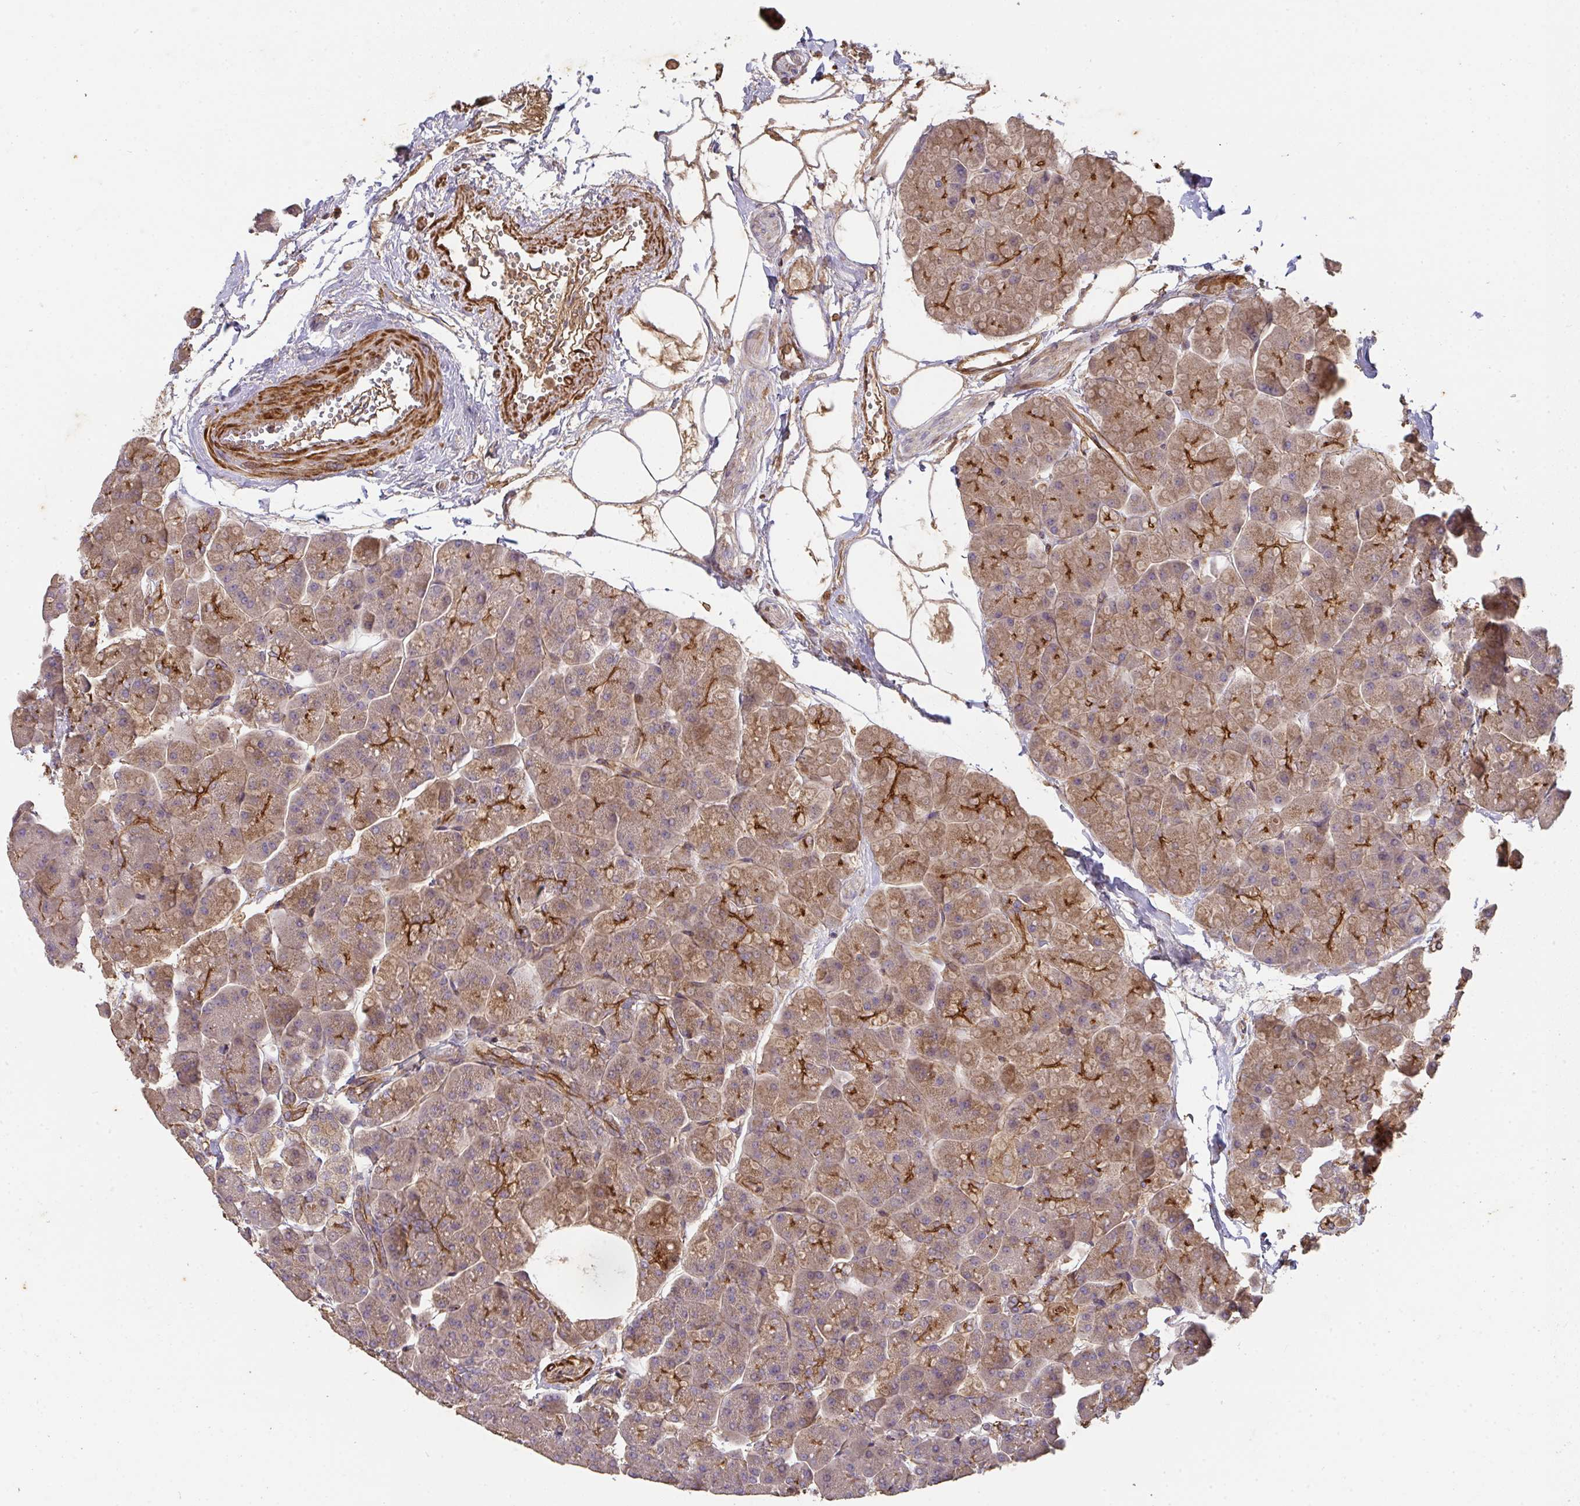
{"staining": {"intensity": "moderate", "quantity": ">75%", "location": "cytoplasmic/membranous"}, "tissue": "pancreas", "cell_type": "Exocrine glandular cells", "image_type": "normal", "snomed": [{"axis": "morphology", "description": "Normal tissue, NOS"}, {"axis": "topography", "description": "Pancreas"}, {"axis": "topography", "description": "Peripheral nerve tissue"}], "caption": "Protein expression analysis of benign human pancreas reveals moderate cytoplasmic/membranous expression in about >75% of exocrine glandular cells.", "gene": "TNMD", "patient": {"sex": "male", "age": 54}}